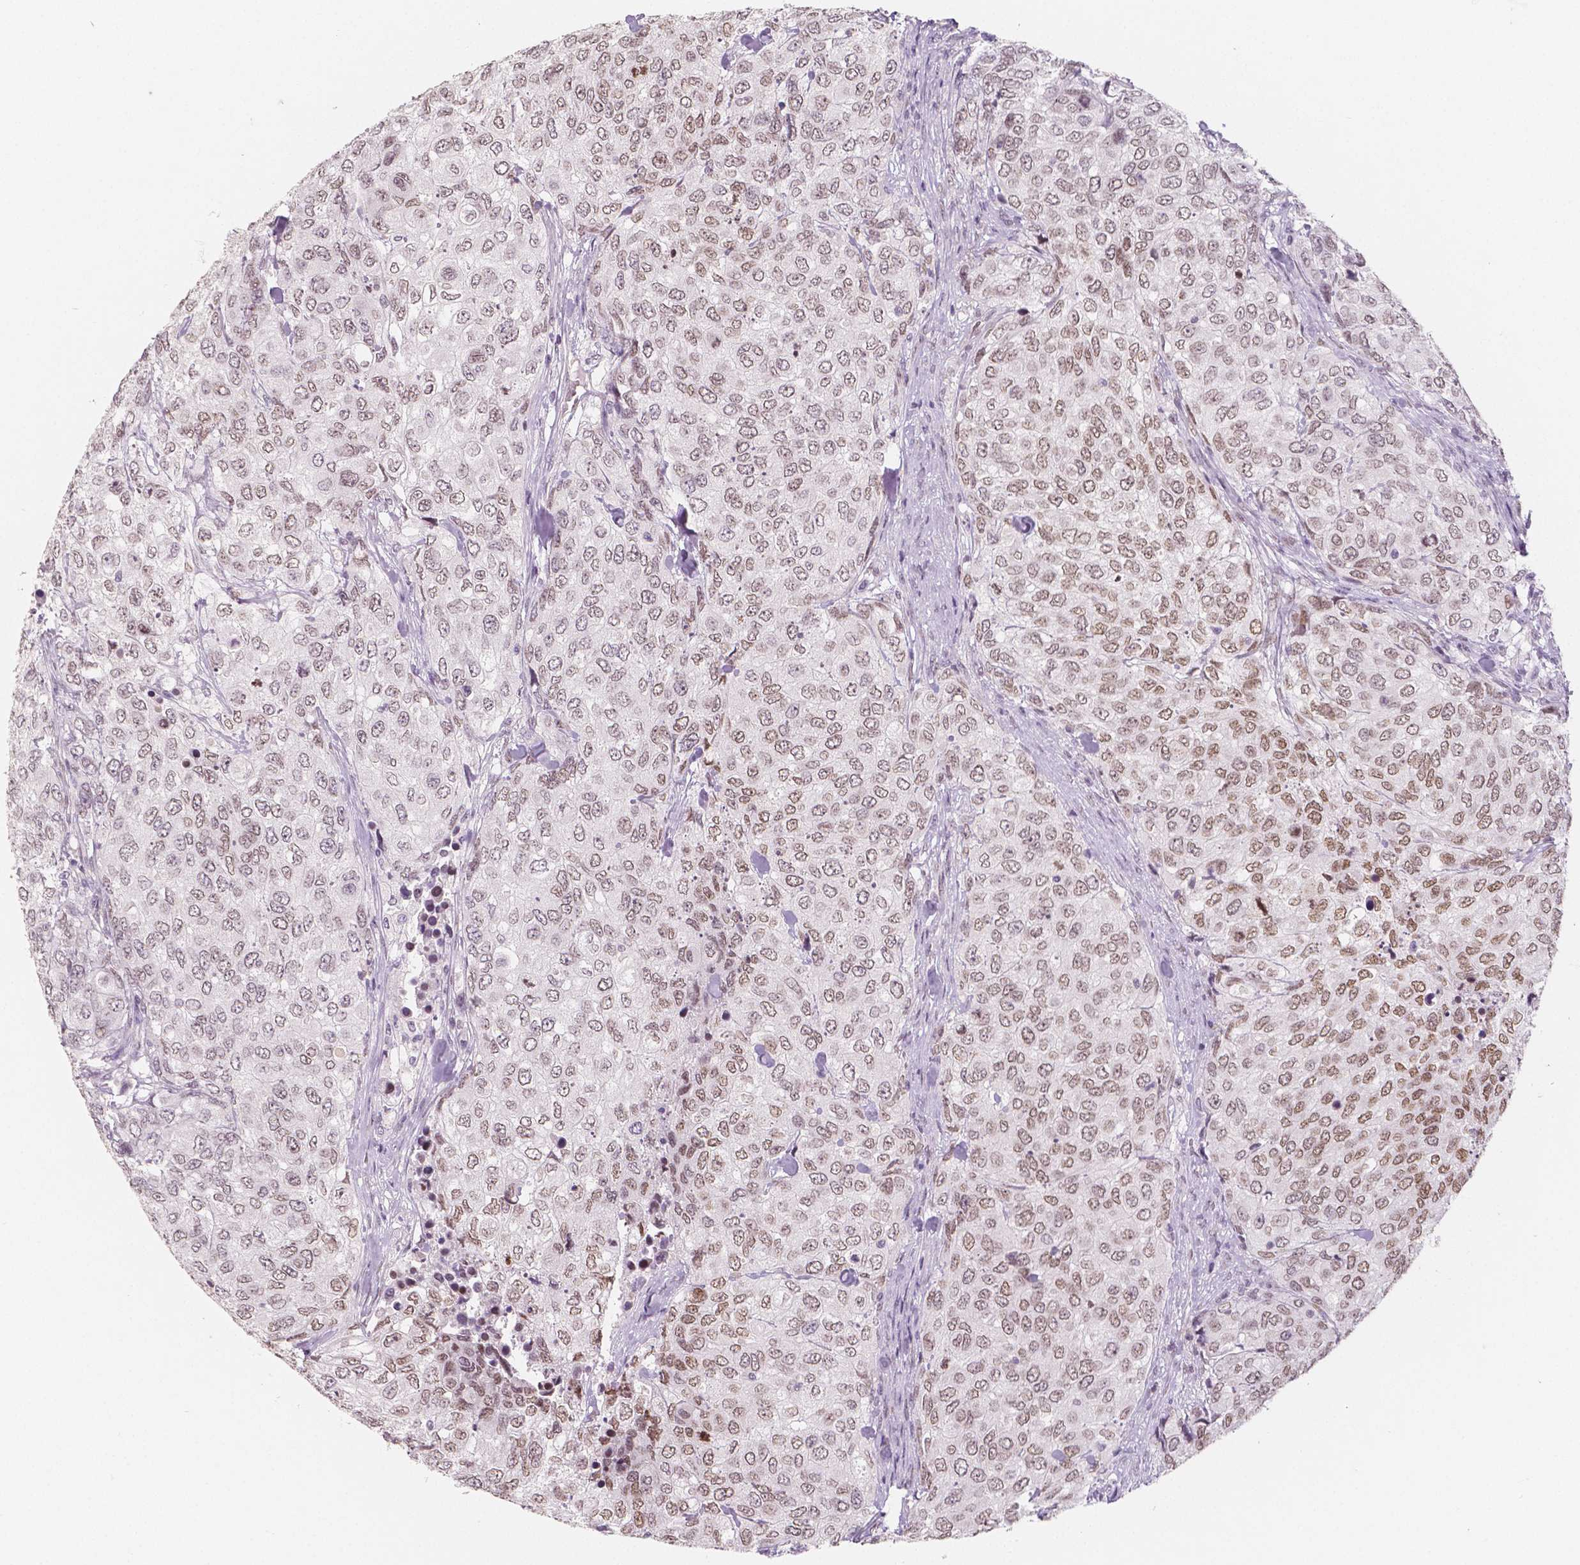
{"staining": {"intensity": "weak", "quantity": ">75%", "location": "nuclear"}, "tissue": "urothelial cancer", "cell_type": "Tumor cells", "image_type": "cancer", "snomed": [{"axis": "morphology", "description": "Urothelial carcinoma, High grade"}, {"axis": "topography", "description": "Urinary bladder"}], "caption": "Human urothelial cancer stained for a protein (brown) shows weak nuclear positive positivity in about >75% of tumor cells.", "gene": "KDM5B", "patient": {"sex": "female", "age": 78}}